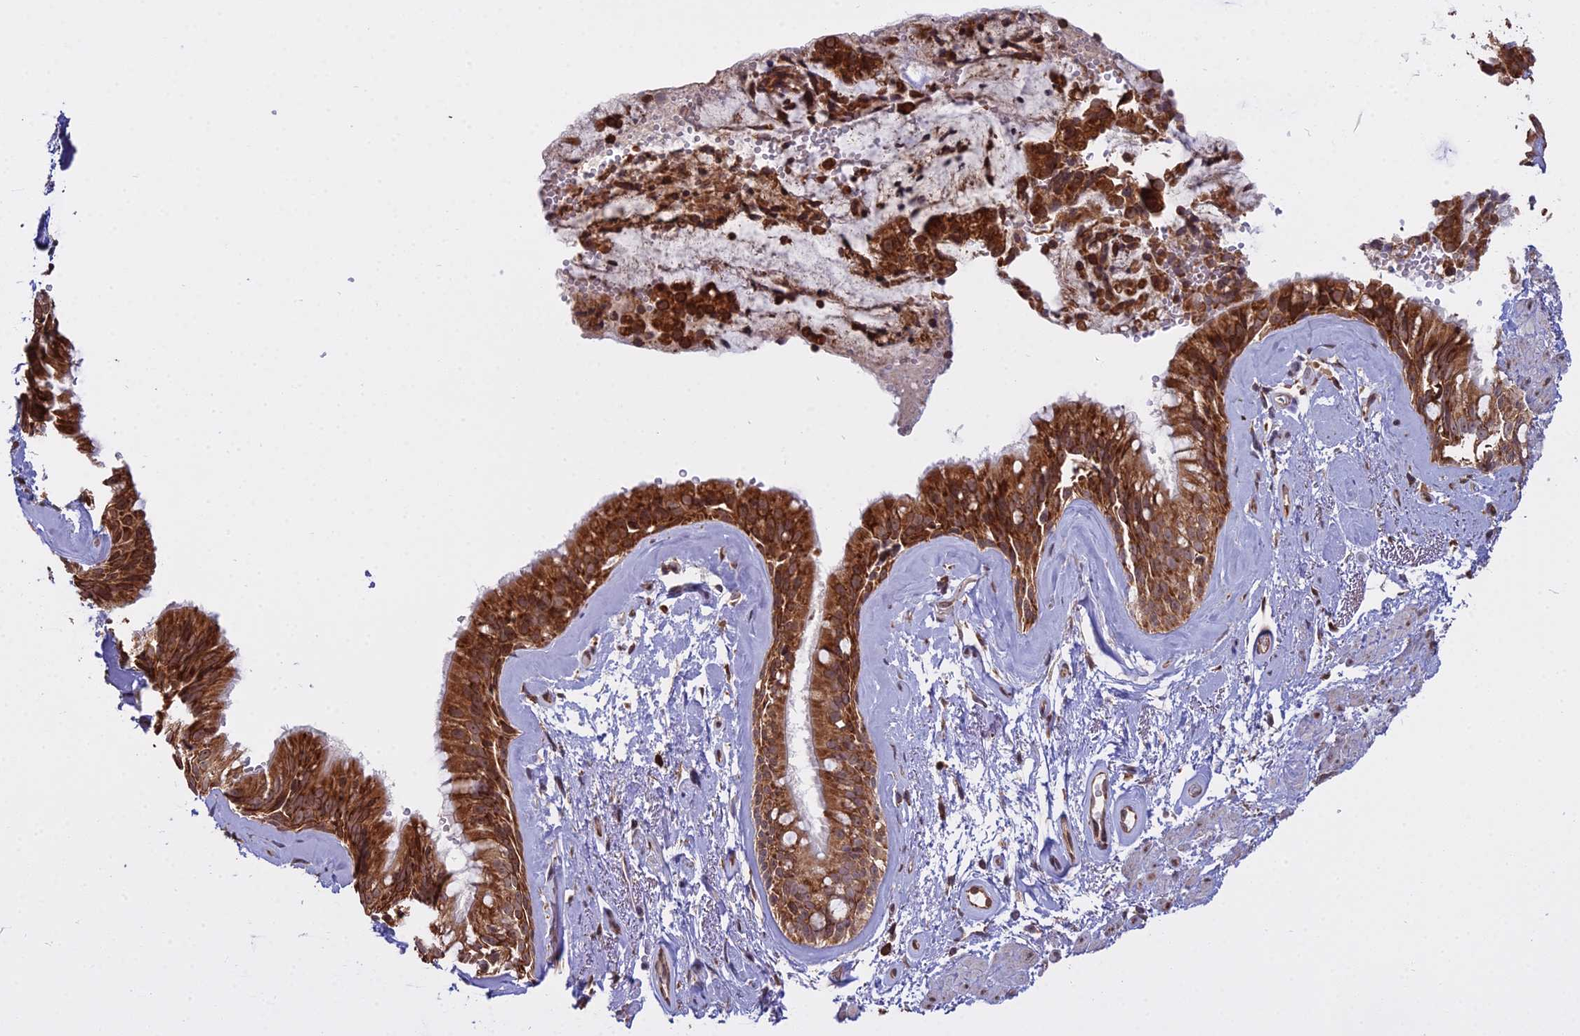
{"staining": {"intensity": "strong", "quantity": ">75%", "location": "cytoplasmic/membranous"}, "tissue": "bronchus", "cell_type": "Respiratory epithelial cells", "image_type": "normal", "snomed": [{"axis": "morphology", "description": "Normal tissue, NOS"}, {"axis": "topography", "description": "Cartilage tissue"}, {"axis": "topography", "description": "Bronchus"}], "caption": "DAB (3,3'-diaminobenzidine) immunohistochemical staining of normal bronchus reveals strong cytoplasmic/membranous protein expression in about >75% of respiratory epithelial cells. The staining is performed using DAB (3,3'-diaminobenzidine) brown chromogen to label protein expression. The nuclei are counter-stained blue using hematoxylin.", "gene": "RPL26", "patient": {"sex": "female", "age": 66}}